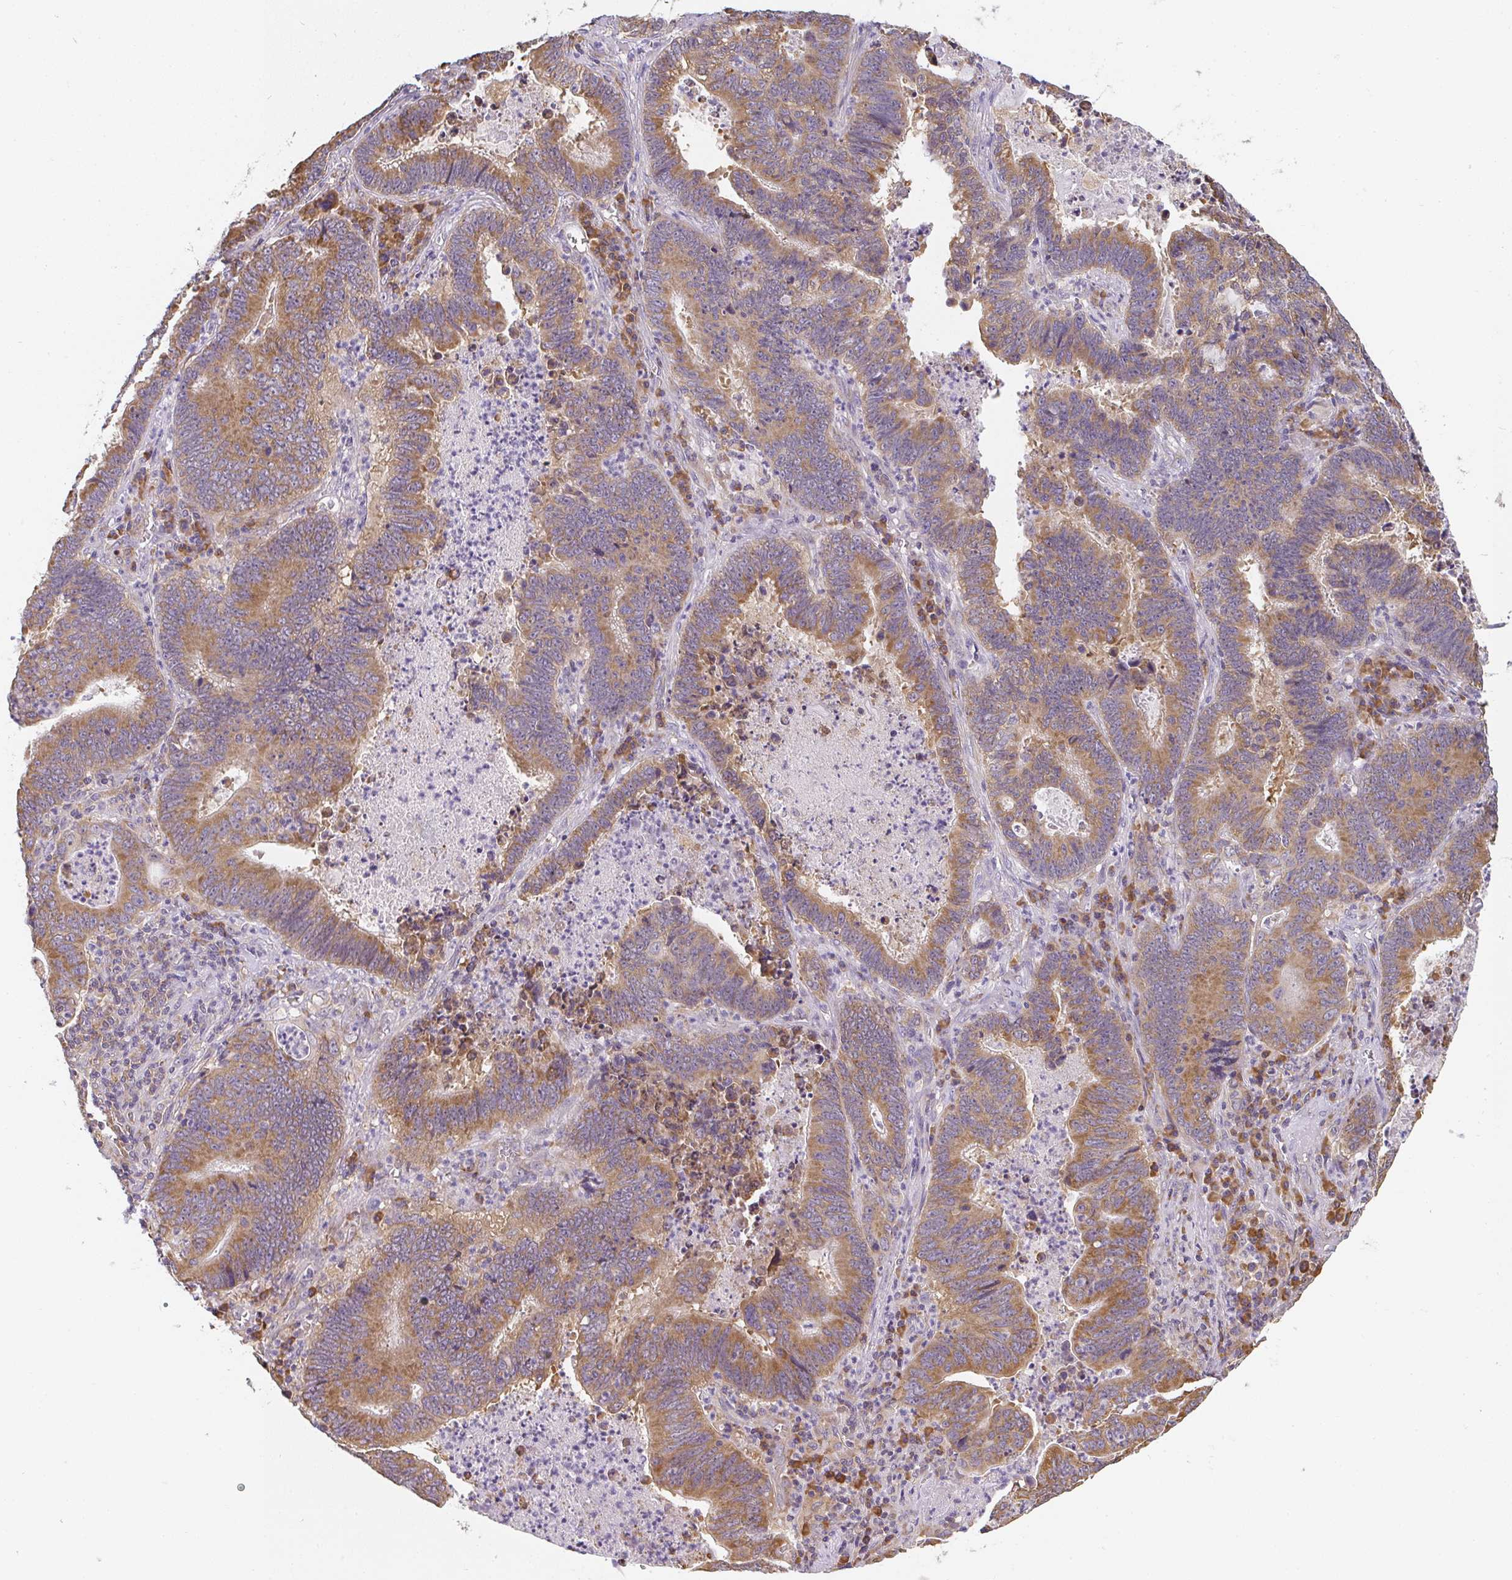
{"staining": {"intensity": "moderate", "quantity": ">75%", "location": "cytoplasmic/membranous"}, "tissue": "lung cancer", "cell_type": "Tumor cells", "image_type": "cancer", "snomed": [{"axis": "morphology", "description": "Aneuploidy"}, {"axis": "morphology", "description": "Adenocarcinoma, NOS"}, {"axis": "morphology", "description": "Adenocarcinoma primary or metastatic"}, {"axis": "topography", "description": "Lung"}], "caption": "Brown immunohistochemical staining in adenocarcinoma primary or metastatic (lung) shows moderate cytoplasmic/membranous staining in approximately >75% of tumor cells.", "gene": "SLC35B3", "patient": {"sex": "female", "age": 75}}